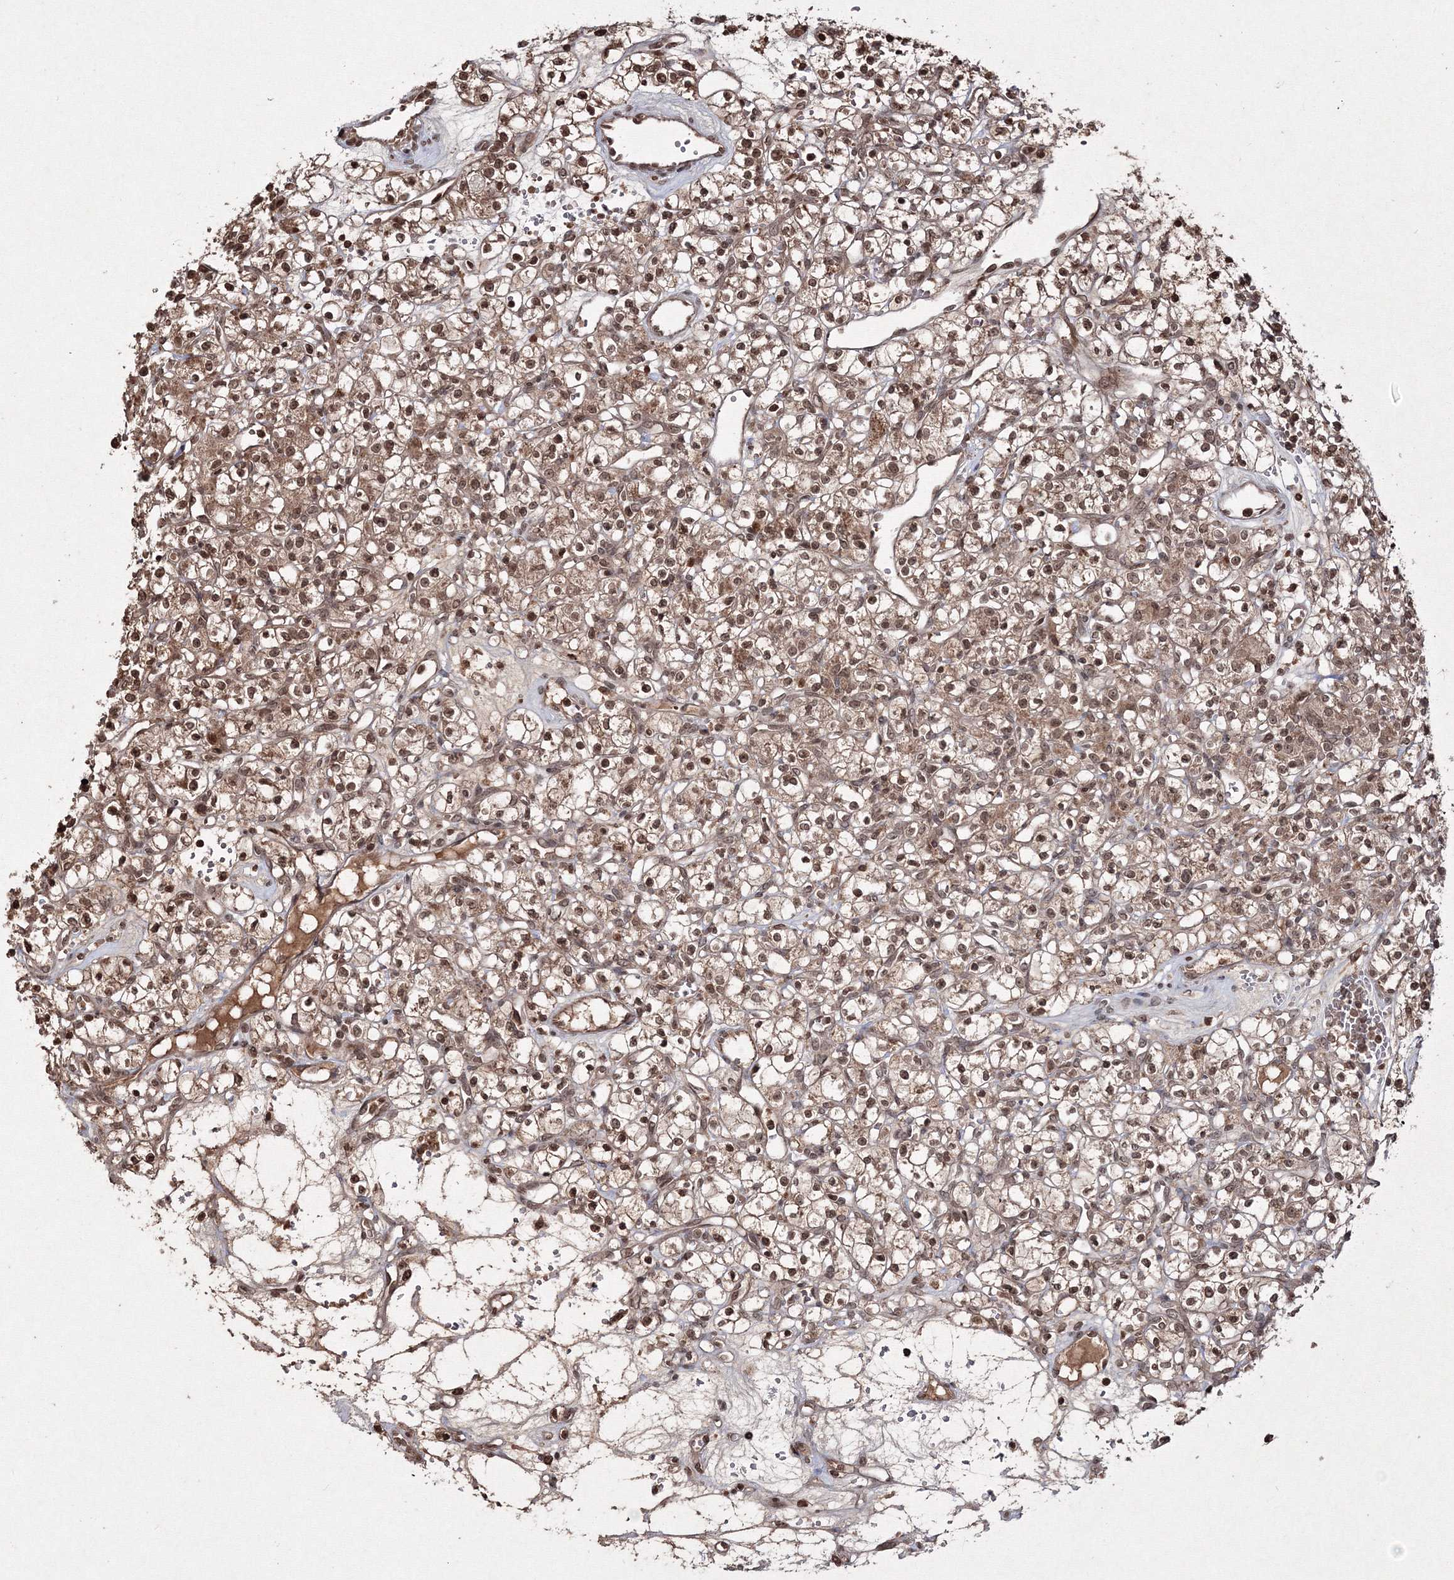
{"staining": {"intensity": "strong", "quantity": ">75%", "location": "cytoplasmic/membranous,nuclear"}, "tissue": "renal cancer", "cell_type": "Tumor cells", "image_type": "cancer", "snomed": [{"axis": "morphology", "description": "Adenocarcinoma, NOS"}, {"axis": "topography", "description": "Kidney"}], "caption": "A histopathology image of renal cancer (adenocarcinoma) stained for a protein demonstrates strong cytoplasmic/membranous and nuclear brown staining in tumor cells.", "gene": "PEX13", "patient": {"sex": "female", "age": 59}}